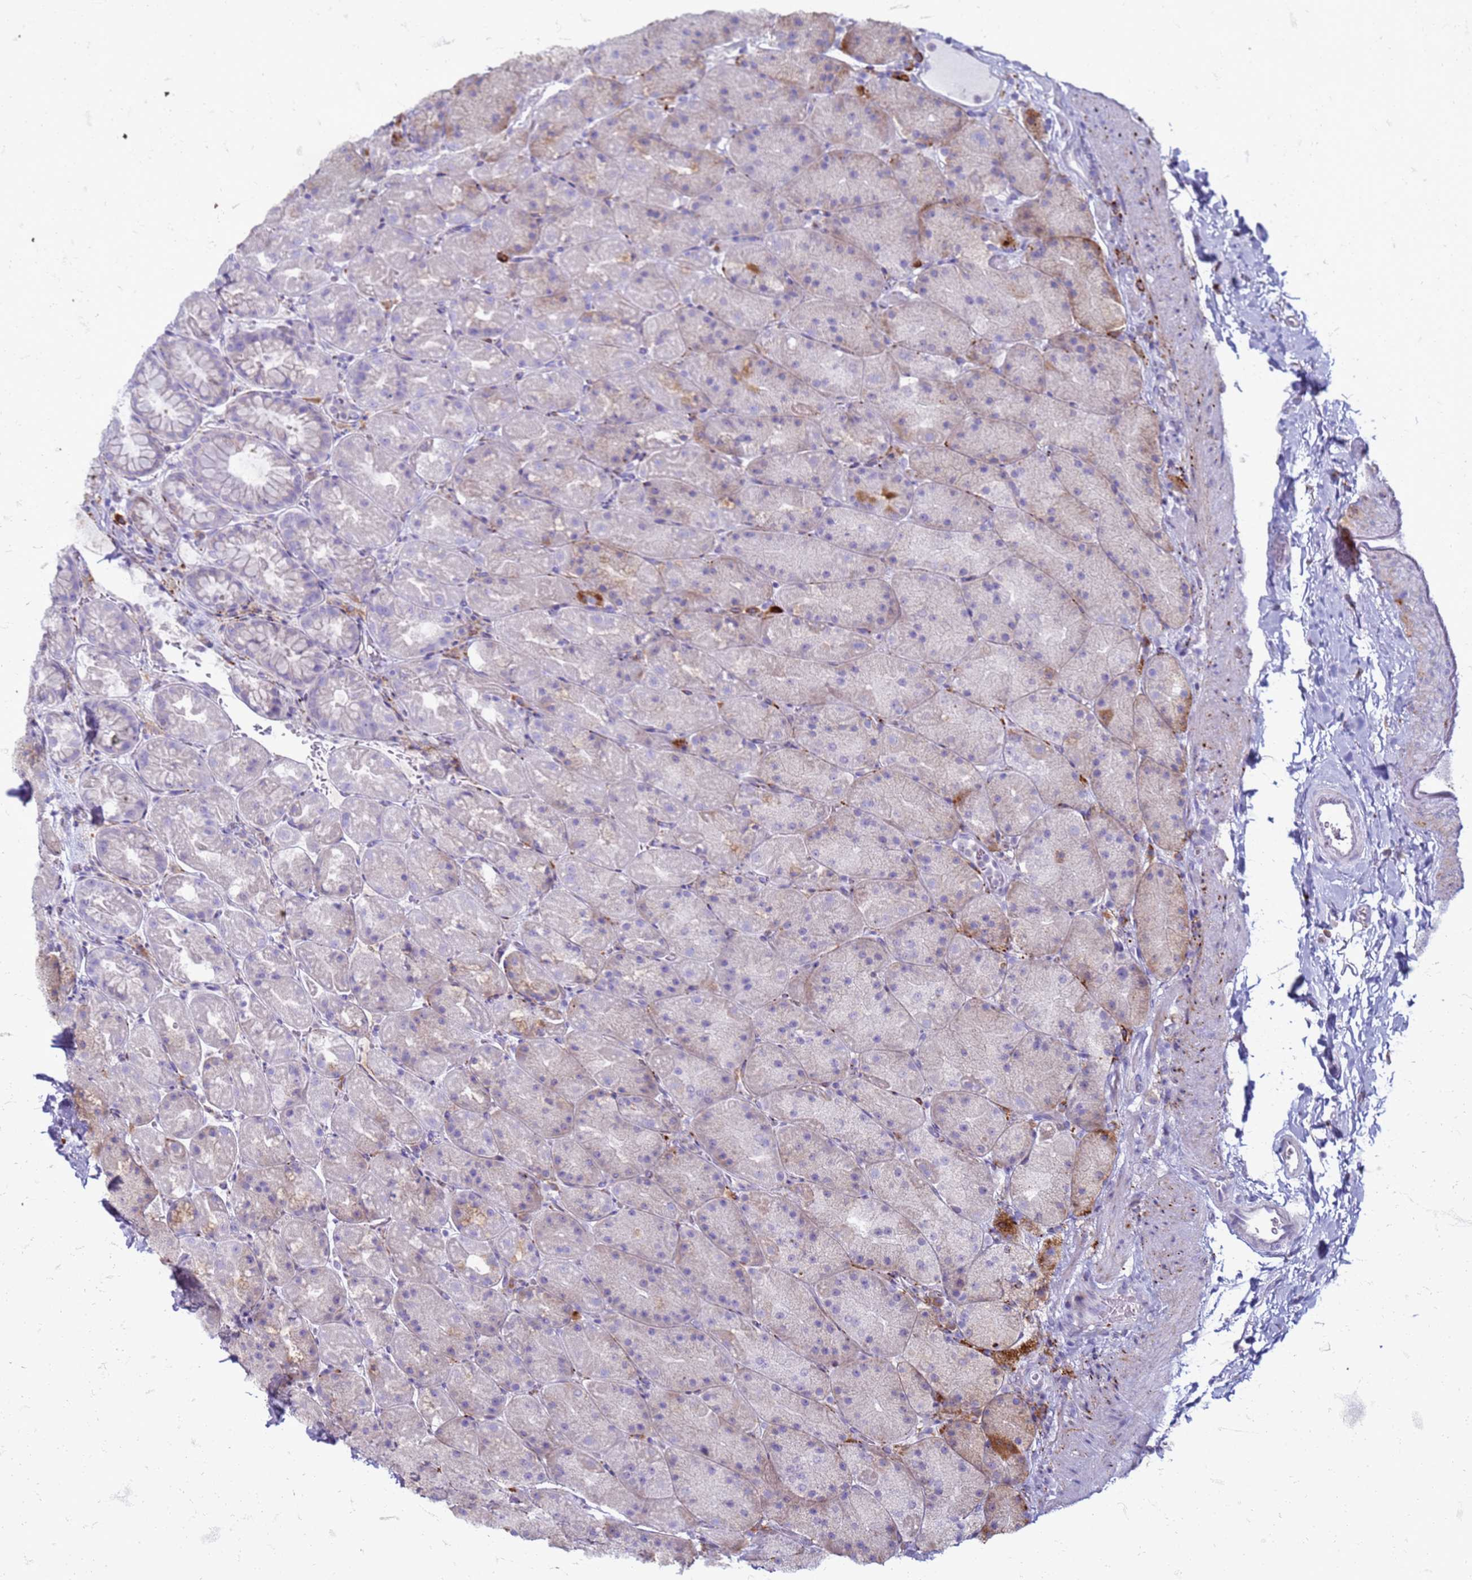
{"staining": {"intensity": "weak", "quantity": "<25%", "location": "cytoplasmic/membranous"}, "tissue": "stomach", "cell_type": "Glandular cells", "image_type": "normal", "snomed": [{"axis": "morphology", "description": "Normal tissue, NOS"}, {"axis": "topography", "description": "Stomach, upper"}, {"axis": "topography", "description": "Stomach, lower"}], "caption": "Glandular cells show no significant protein staining in normal stomach. (DAB (3,3'-diaminobenzidine) immunohistochemistry (IHC) visualized using brightfield microscopy, high magnification).", "gene": "PDK3", "patient": {"sex": "male", "age": 67}}